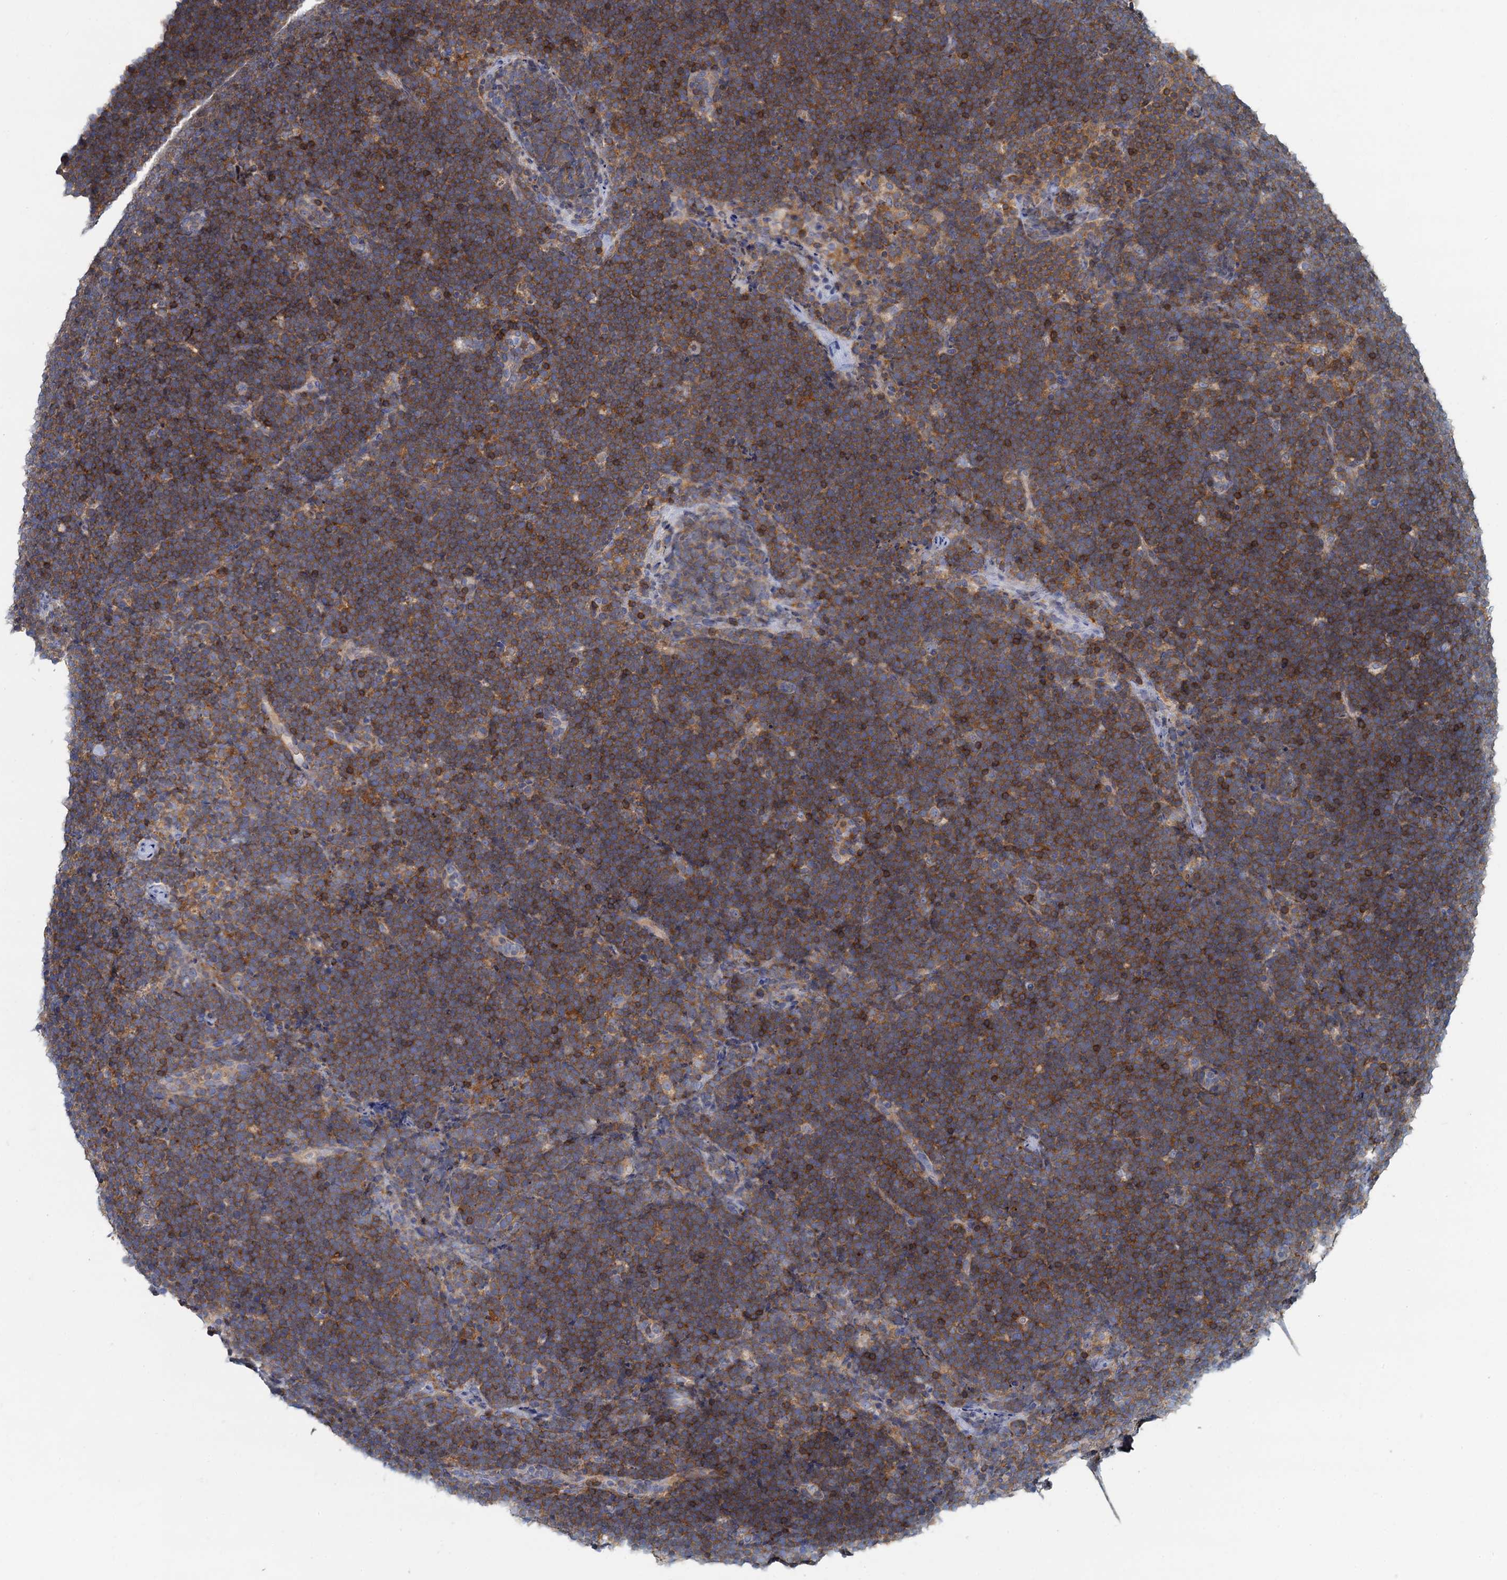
{"staining": {"intensity": "moderate", "quantity": ">75%", "location": "cytoplasmic/membranous"}, "tissue": "lymphoma", "cell_type": "Tumor cells", "image_type": "cancer", "snomed": [{"axis": "morphology", "description": "Malignant lymphoma, non-Hodgkin's type, High grade"}, {"axis": "topography", "description": "Lymph node"}], "caption": "Immunohistochemistry (IHC) photomicrograph of lymphoma stained for a protein (brown), which shows medium levels of moderate cytoplasmic/membranous positivity in about >75% of tumor cells.", "gene": "ACSM3", "patient": {"sex": "male", "age": 13}}